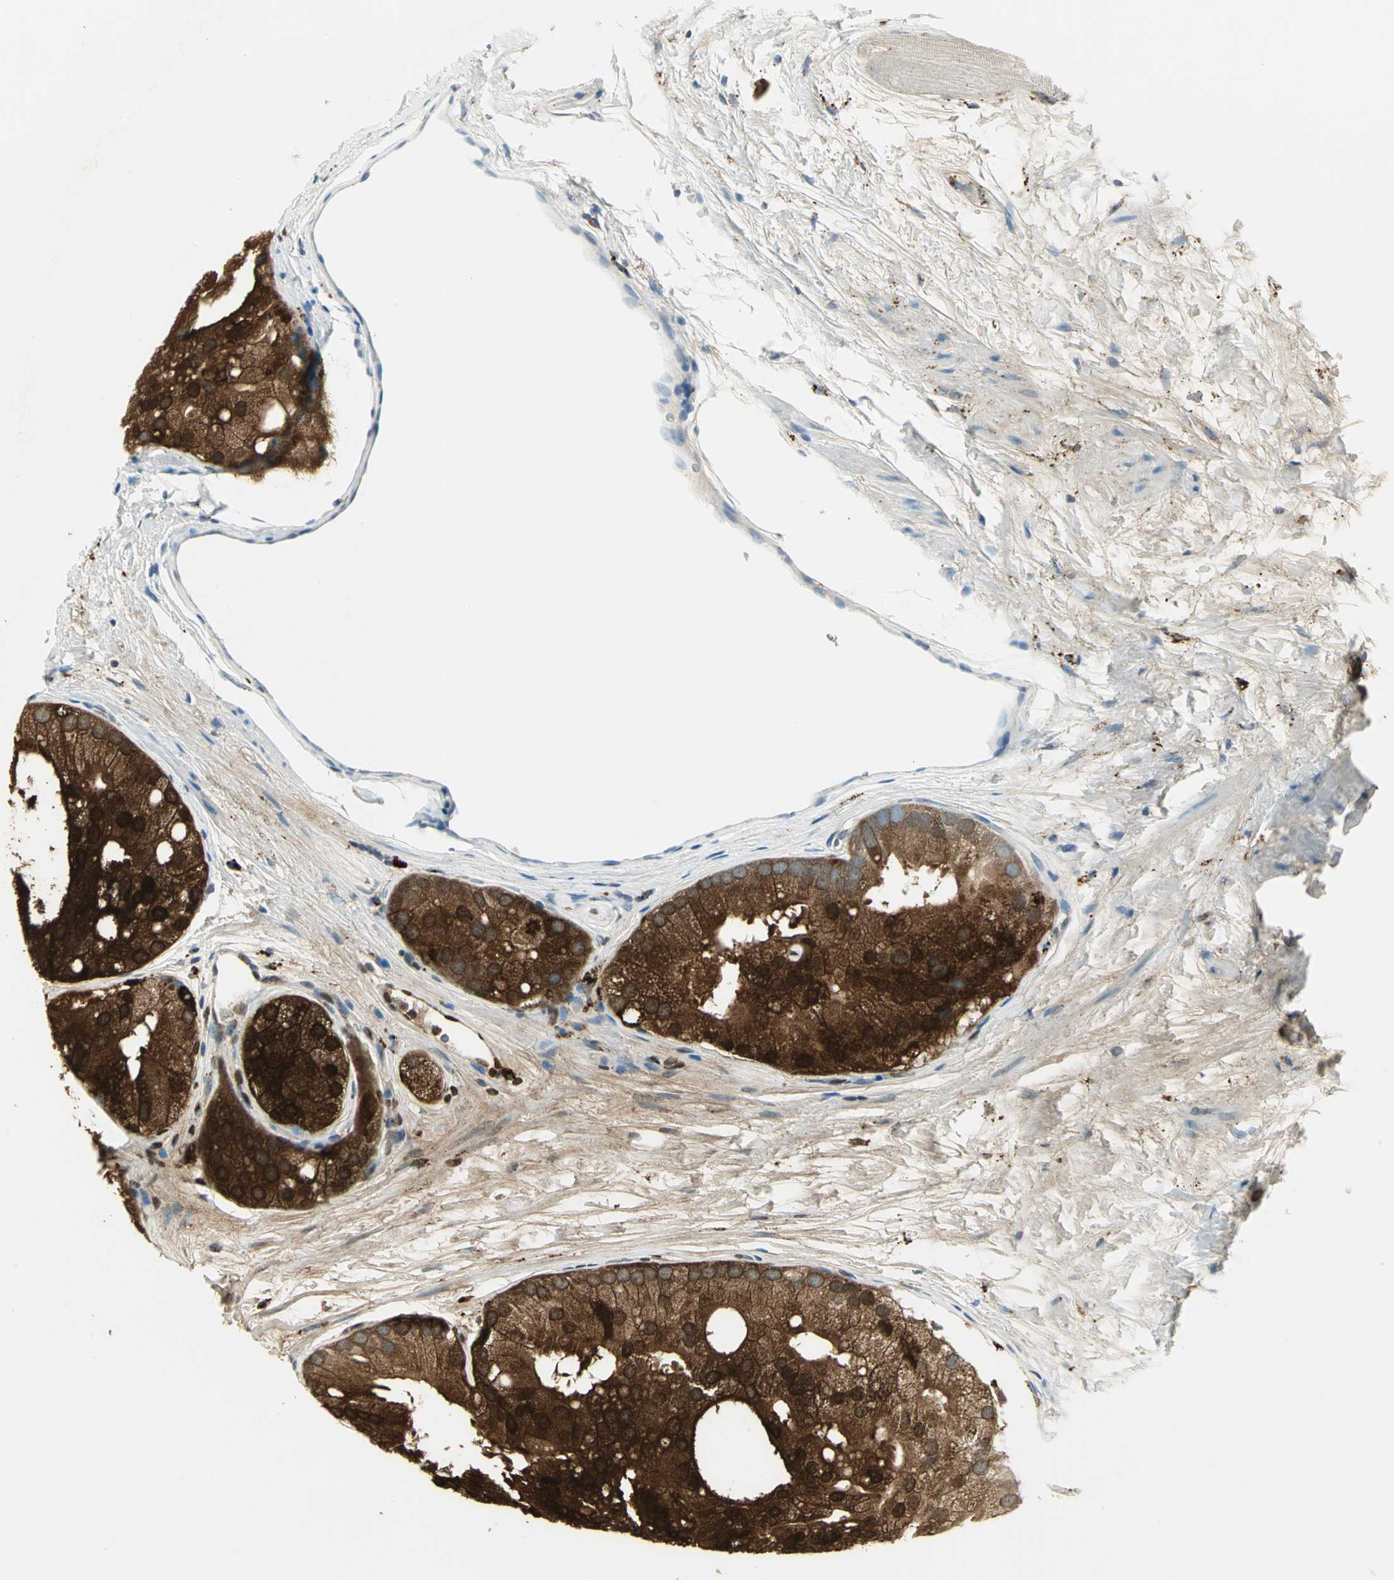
{"staining": {"intensity": "strong", "quantity": ">75%", "location": "cytoplasmic/membranous"}, "tissue": "prostate cancer", "cell_type": "Tumor cells", "image_type": "cancer", "snomed": [{"axis": "morphology", "description": "Adenocarcinoma, Low grade"}, {"axis": "topography", "description": "Prostate"}], "caption": "Low-grade adenocarcinoma (prostate) was stained to show a protein in brown. There is high levels of strong cytoplasmic/membranous staining in about >75% of tumor cells.", "gene": "ARSA", "patient": {"sex": "male", "age": 69}}